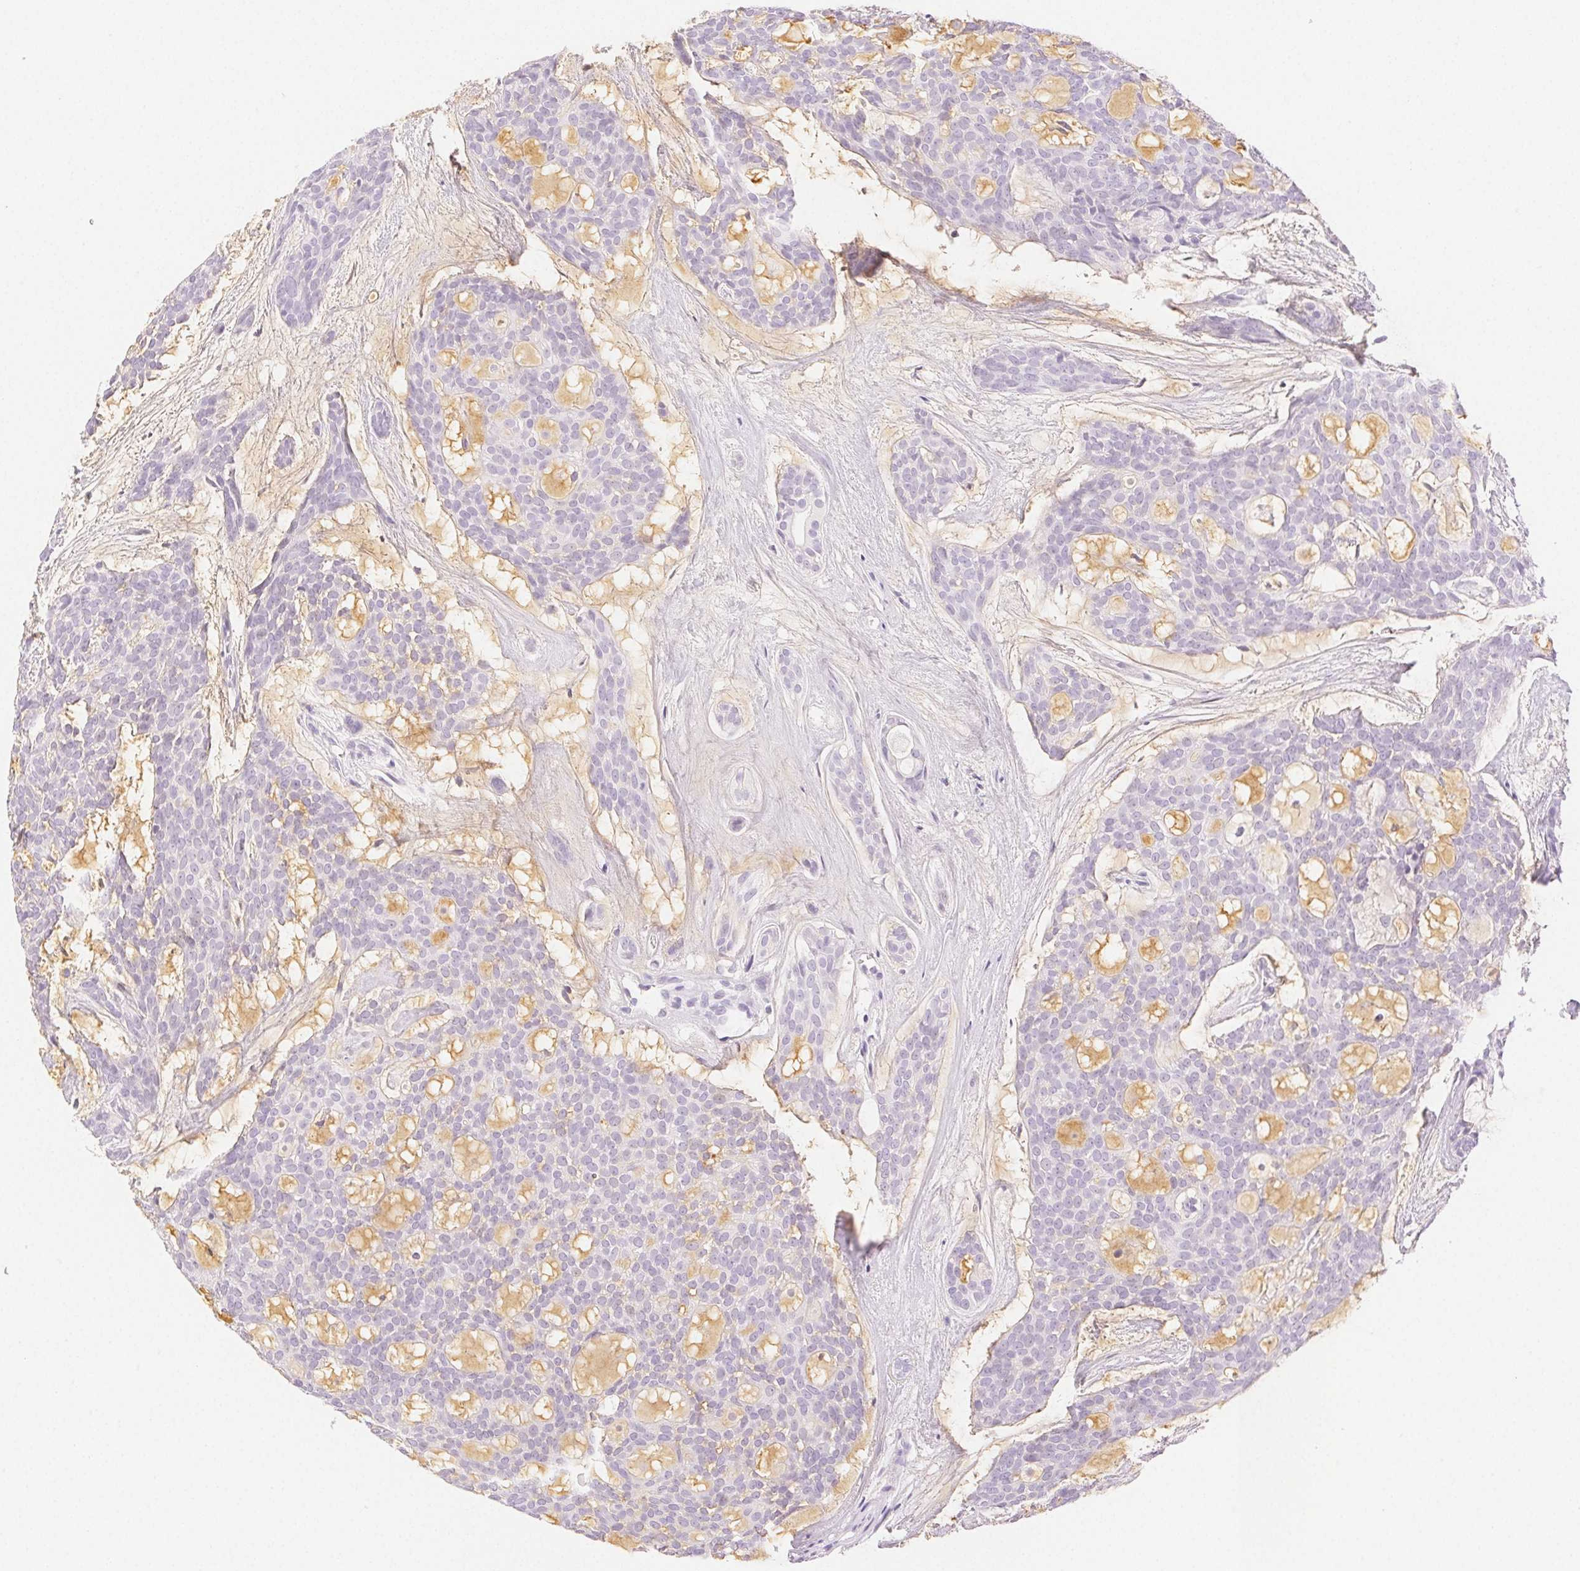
{"staining": {"intensity": "negative", "quantity": "none", "location": "none"}, "tissue": "head and neck cancer", "cell_type": "Tumor cells", "image_type": "cancer", "snomed": [{"axis": "morphology", "description": "Adenocarcinoma, NOS"}, {"axis": "topography", "description": "Head-Neck"}], "caption": "There is no significant staining in tumor cells of head and neck adenocarcinoma.", "gene": "SPACA4", "patient": {"sex": "male", "age": 66}}